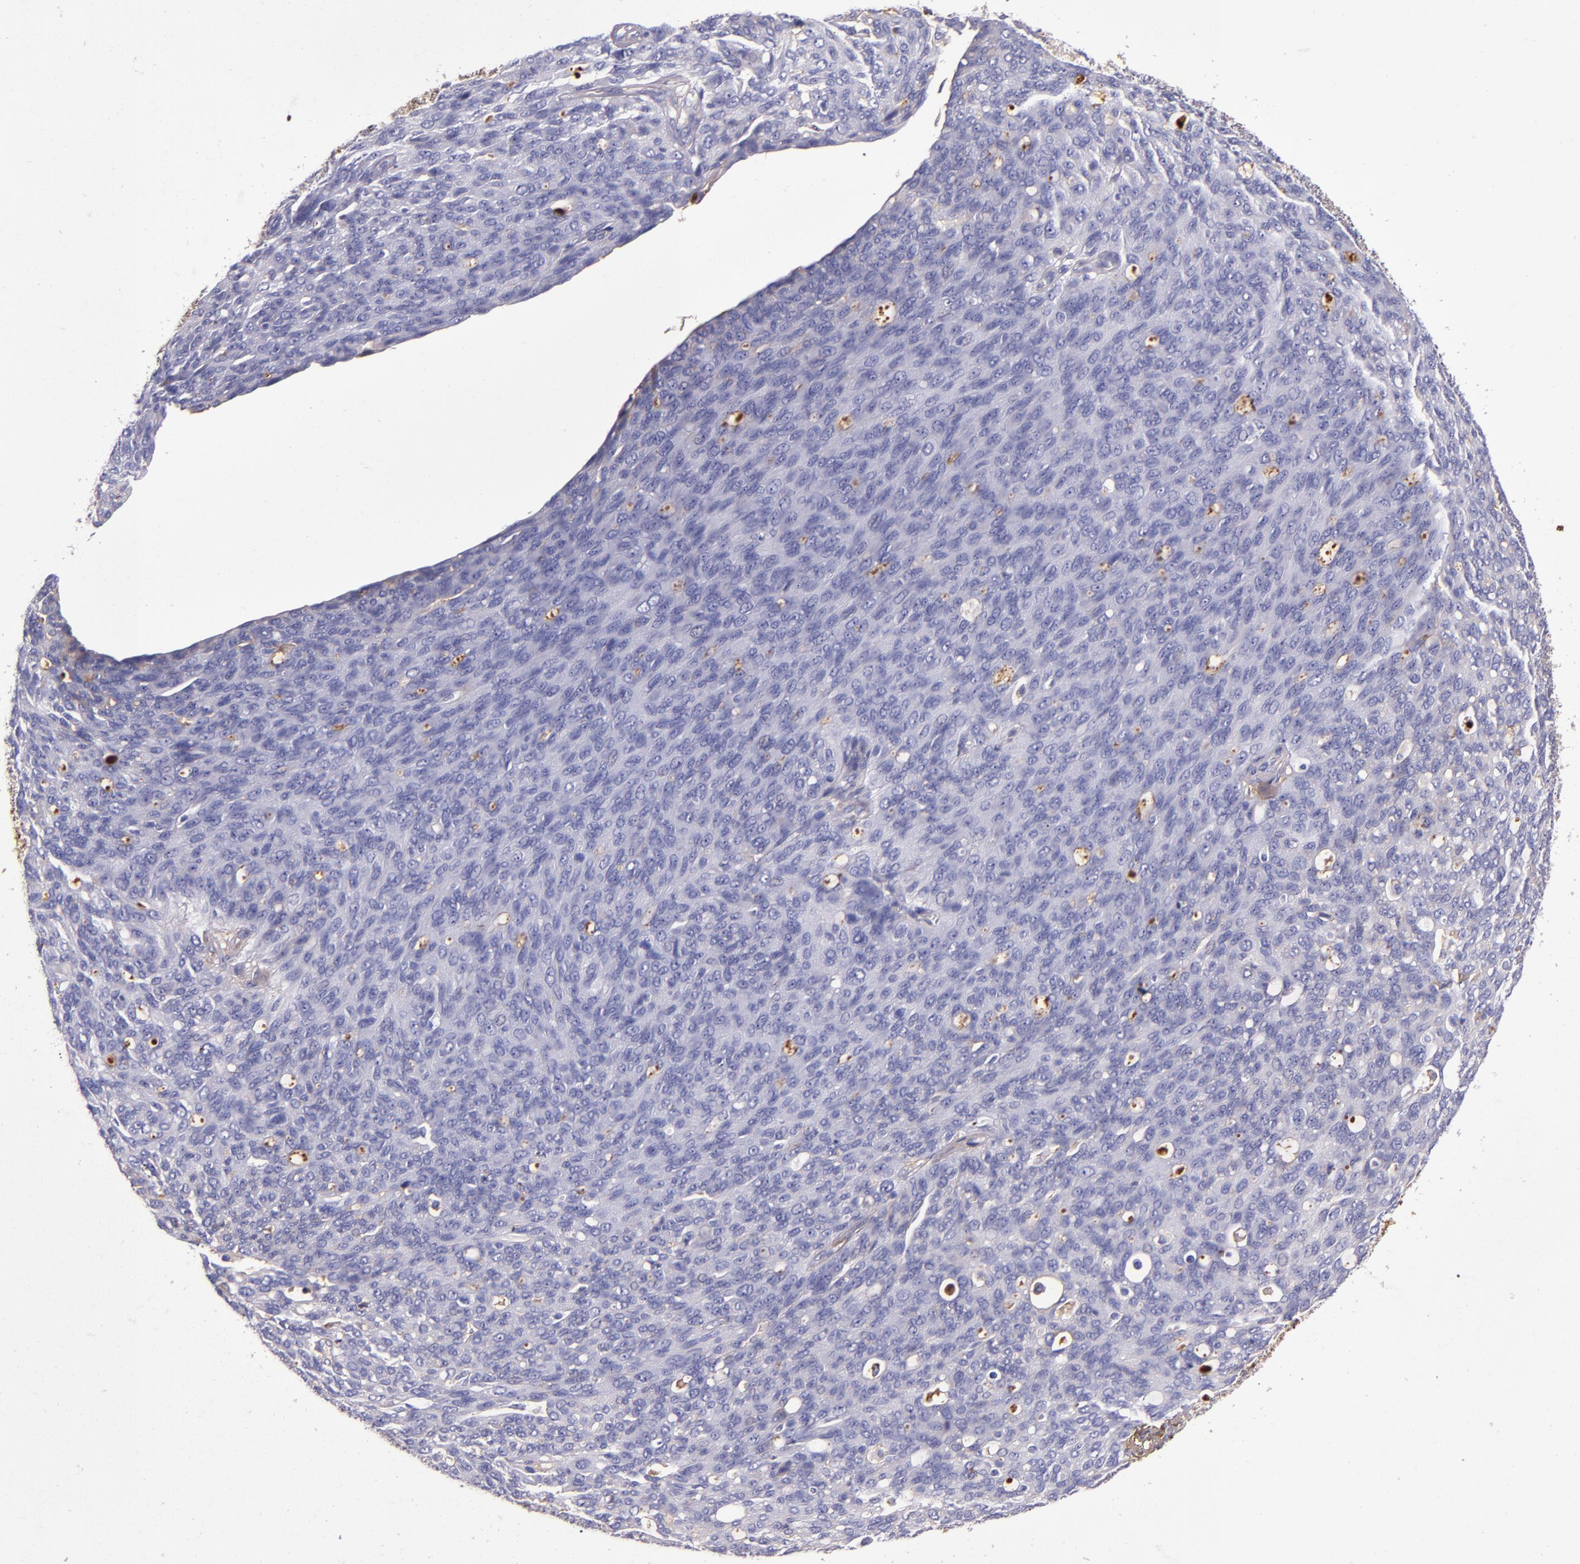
{"staining": {"intensity": "negative", "quantity": "none", "location": "none"}, "tissue": "ovarian cancer", "cell_type": "Tumor cells", "image_type": "cancer", "snomed": [{"axis": "morphology", "description": "Carcinoma, endometroid"}, {"axis": "topography", "description": "Ovary"}], "caption": "Immunohistochemistry photomicrograph of ovarian cancer stained for a protein (brown), which reveals no positivity in tumor cells.", "gene": "CLEC3B", "patient": {"sex": "female", "age": 60}}